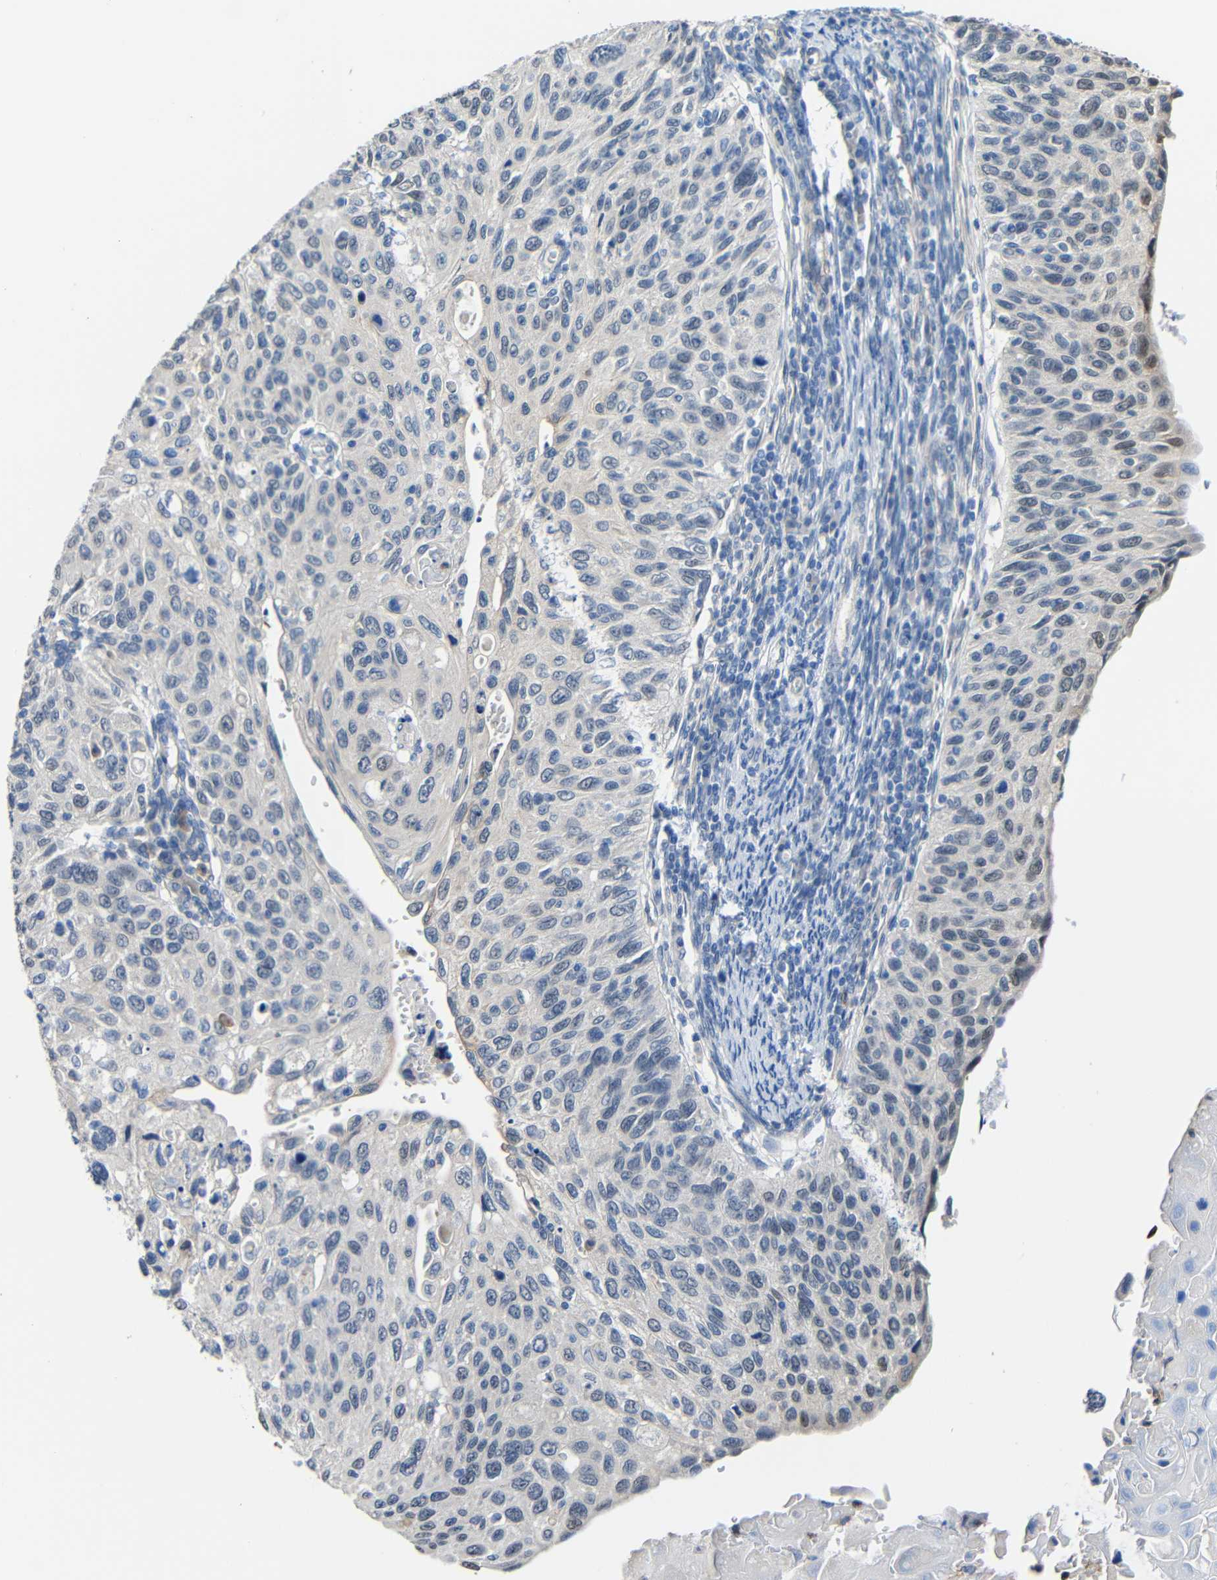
{"staining": {"intensity": "negative", "quantity": "none", "location": "none"}, "tissue": "cervical cancer", "cell_type": "Tumor cells", "image_type": "cancer", "snomed": [{"axis": "morphology", "description": "Squamous cell carcinoma, NOS"}, {"axis": "topography", "description": "Cervix"}], "caption": "Photomicrograph shows no protein staining in tumor cells of squamous cell carcinoma (cervical) tissue.", "gene": "STBD1", "patient": {"sex": "female", "age": 70}}